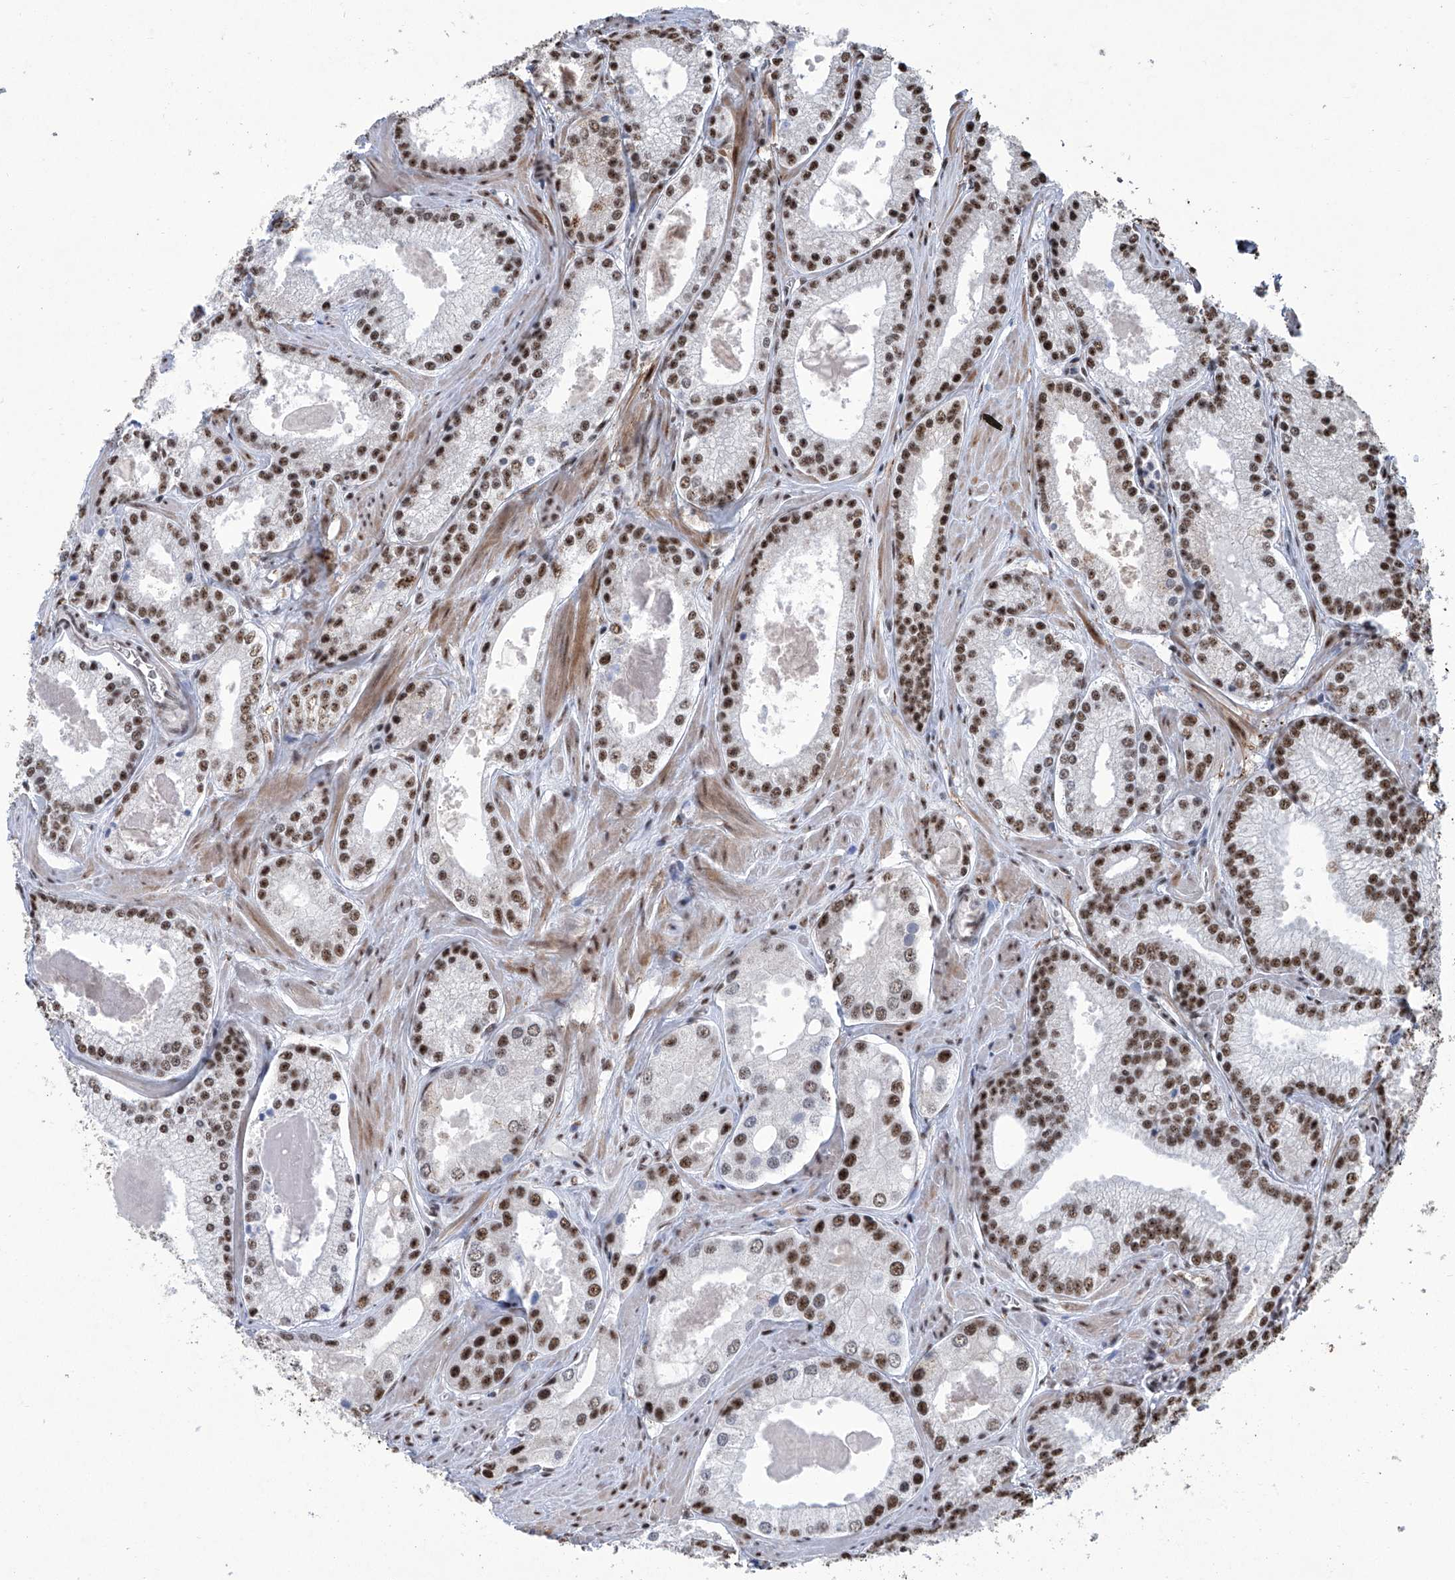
{"staining": {"intensity": "strong", "quantity": "25%-75%", "location": "nuclear"}, "tissue": "prostate cancer", "cell_type": "Tumor cells", "image_type": "cancer", "snomed": [{"axis": "morphology", "description": "Adenocarcinoma, Low grade"}, {"axis": "topography", "description": "Prostate"}], "caption": "Protein analysis of prostate low-grade adenocarcinoma tissue demonstrates strong nuclear staining in about 25%-75% of tumor cells.", "gene": "FBXL4", "patient": {"sex": "male", "age": 54}}